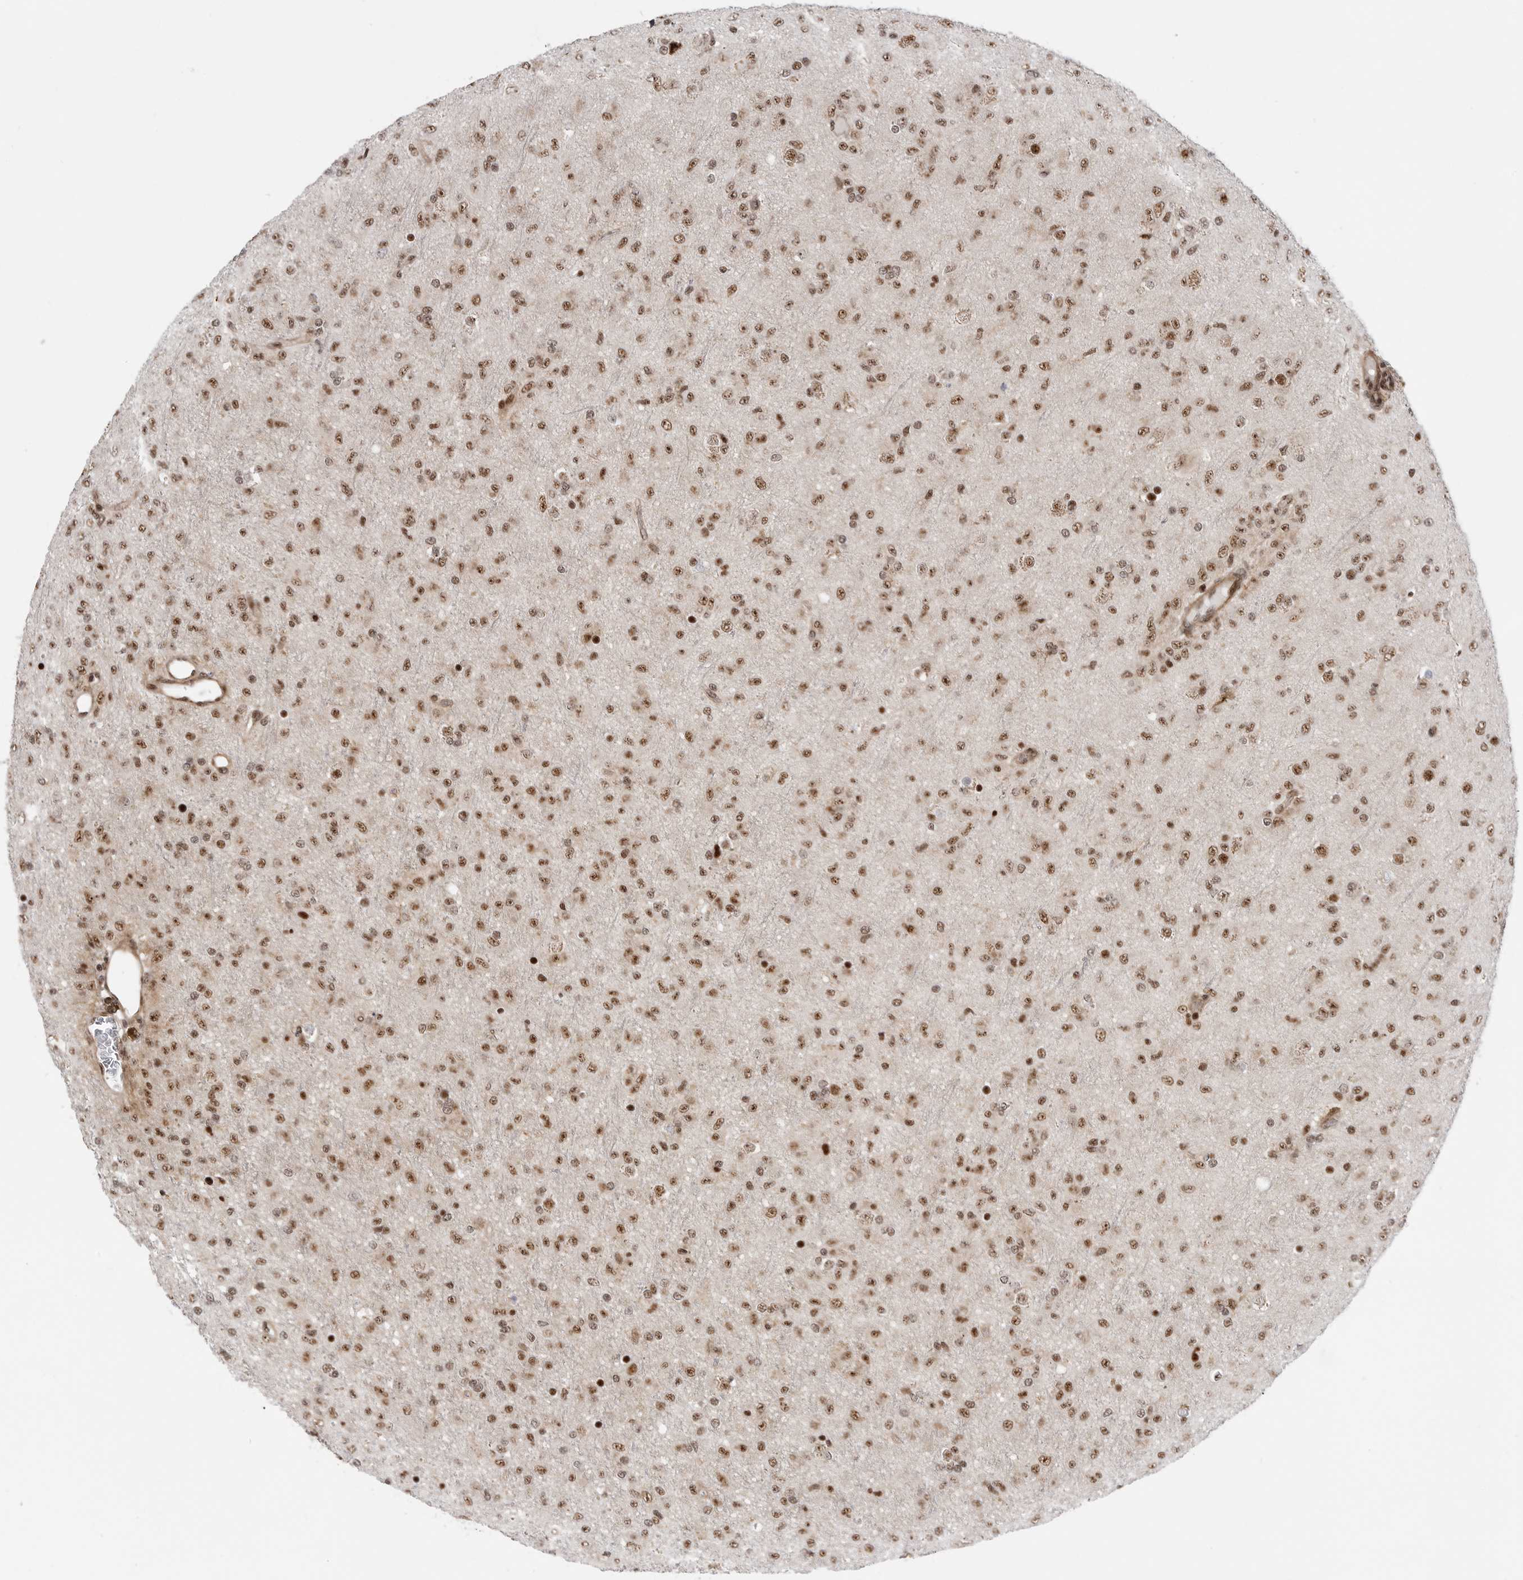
{"staining": {"intensity": "moderate", "quantity": ">75%", "location": "nuclear"}, "tissue": "glioma", "cell_type": "Tumor cells", "image_type": "cancer", "snomed": [{"axis": "morphology", "description": "Glioma, malignant, Low grade"}, {"axis": "topography", "description": "Brain"}], "caption": "Human glioma stained with a protein marker exhibits moderate staining in tumor cells.", "gene": "GPATCH2", "patient": {"sex": "male", "age": 65}}